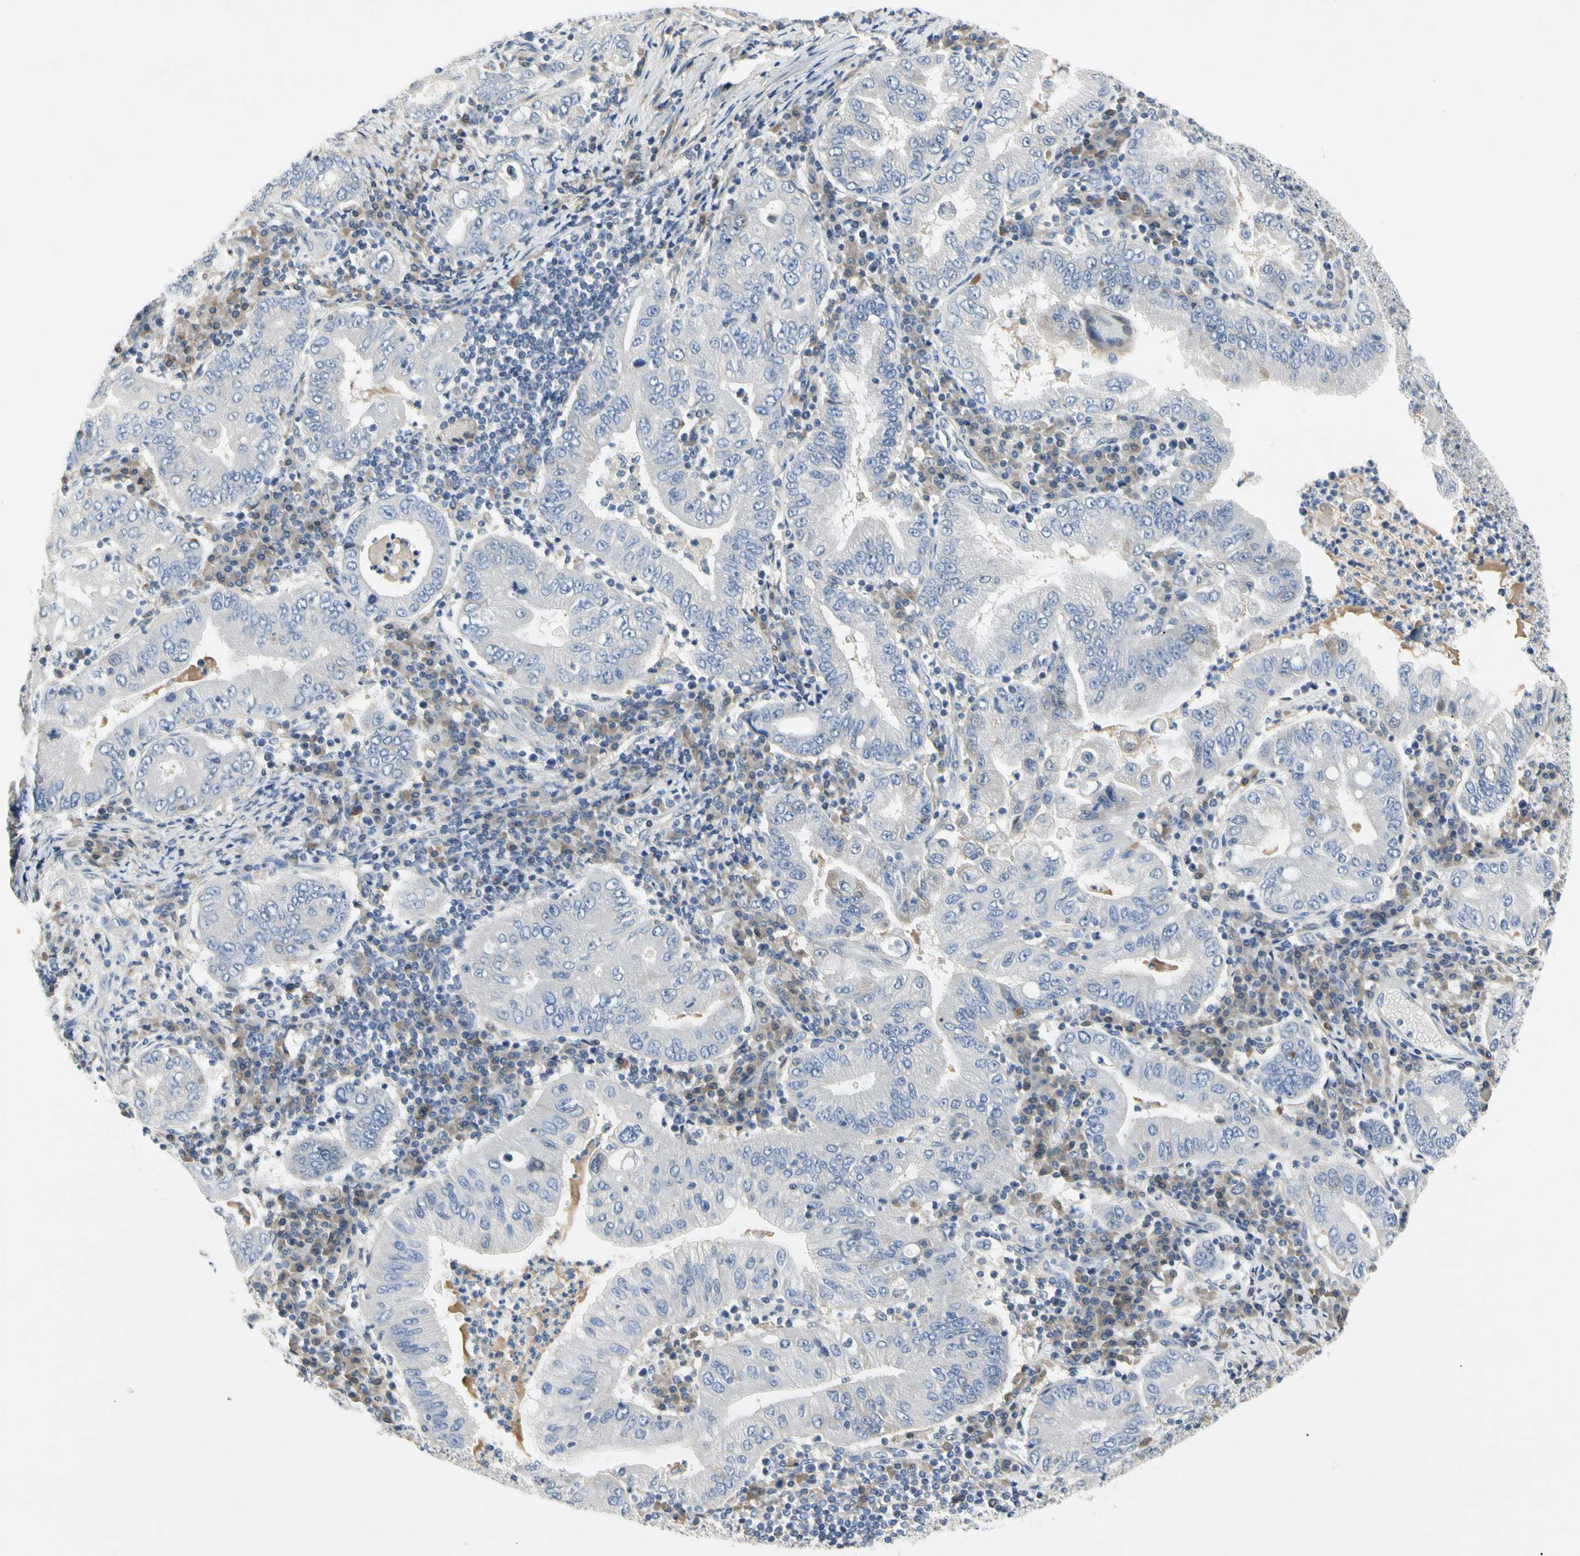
{"staining": {"intensity": "negative", "quantity": "none", "location": "none"}, "tissue": "stomach cancer", "cell_type": "Tumor cells", "image_type": "cancer", "snomed": [{"axis": "morphology", "description": "Normal tissue, NOS"}, {"axis": "morphology", "description": "Adenocarcinoma, NOS"}, {"axis": "topography", "description": "Esophagus"}, {"axis": "topography", "description": "Stomach, upper"}, {"axis": "topography", "description": "Peripheral nerve tissue"}], "caption": "This is a histopathology image of immunohistochemistry staining of adenocarcinoma (stomach), which shows no expression in tumor cells.", "gene": "GAS6", "patient": {"sex": "male", "age": 62}}